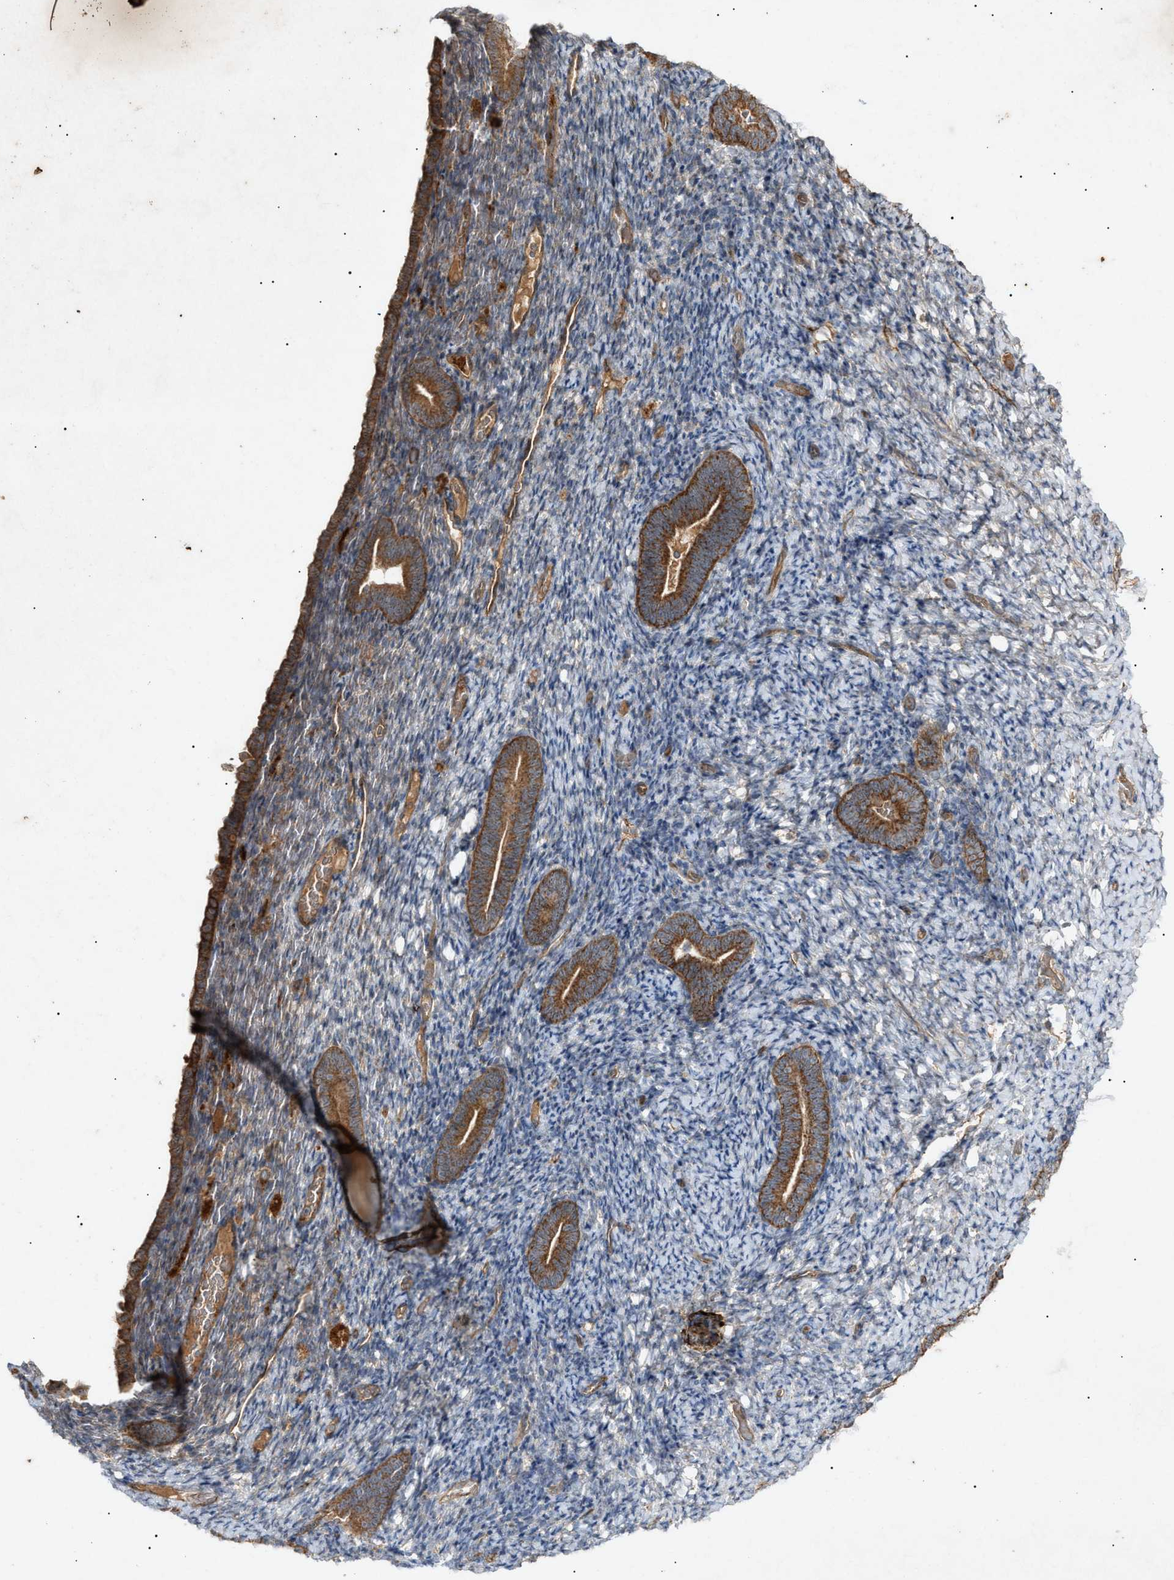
{"staining": {"intensity": "weak", "quantity": "<25%", "location": "cytoplasmic/membranous"}, "tissue": "endometrium", "cell_type": "Cells in endometrial stroma", "image_type": "normal", "snomed": [{"axis": "morphology", "description": "Normal tissue, NOS"}, {"axis": "topography", "description": "Endometrium"}], "caption": "This image is of normal endometrium stained with IHC to label a protein in brown with the nuclei are counter-stained blue. There is no positivity in cells in endometrial stroma.", "gene": "MTCH1", "patient": {"sex": "female", "age": 51}}